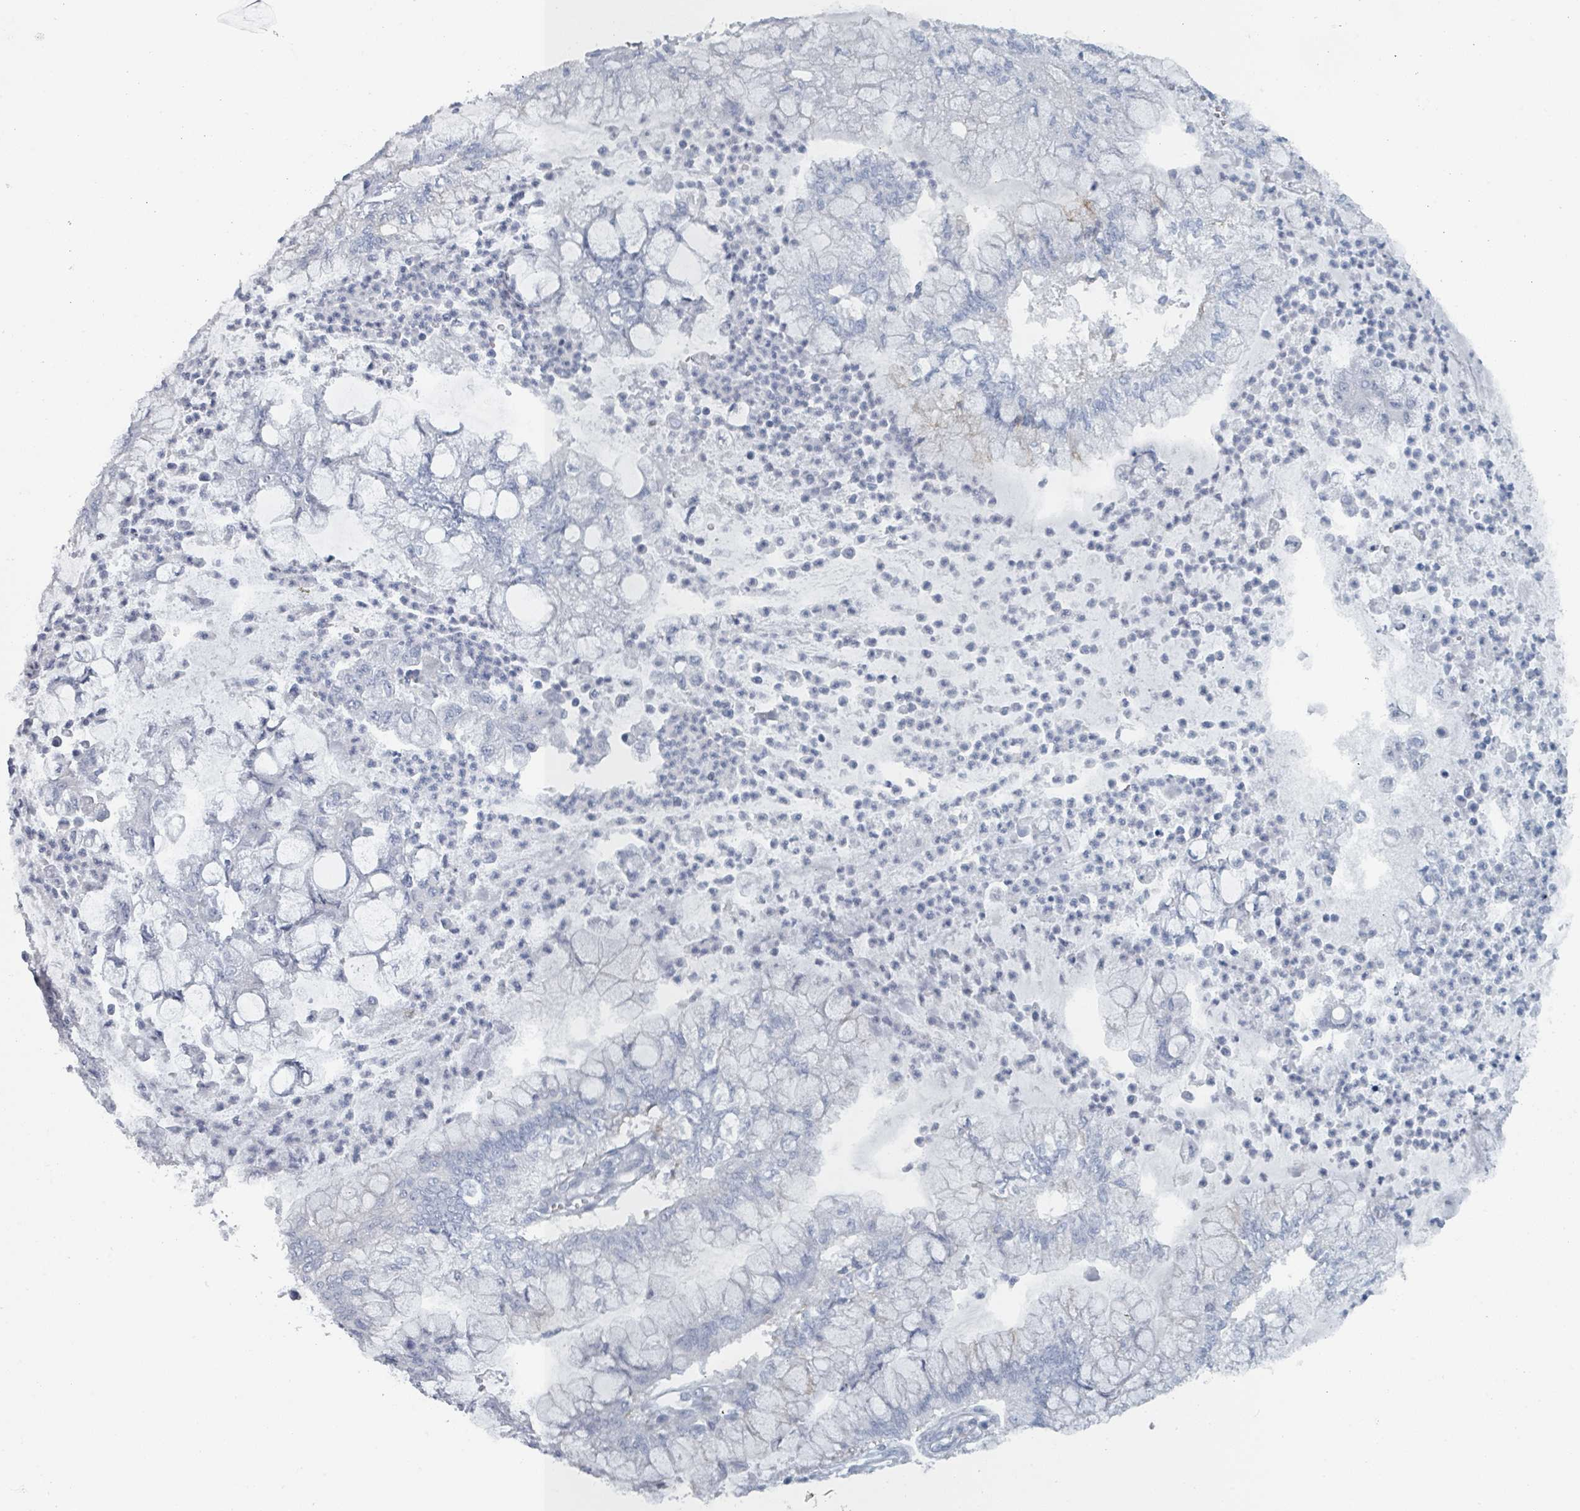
{"staining": {"intensity": "negative", "quantity": "none", "location": "none"}, "tissue": "pancreatic cancer", "cell_type": "Tumor cells", "image_type": "cancer", "snomed": [{"axis": "morphology", "description": "Adenocarcinoma, NOS"}, {"axis": "topography", "description": "Pancreas"}], "caption": "Immunohistochemistry histopathology image of pancreatic cancer stained for a protein (brown), which displays no staining in tumor cells.", "gene": "HEATR5A", "patient": {"sex": "male", "age": 73}}